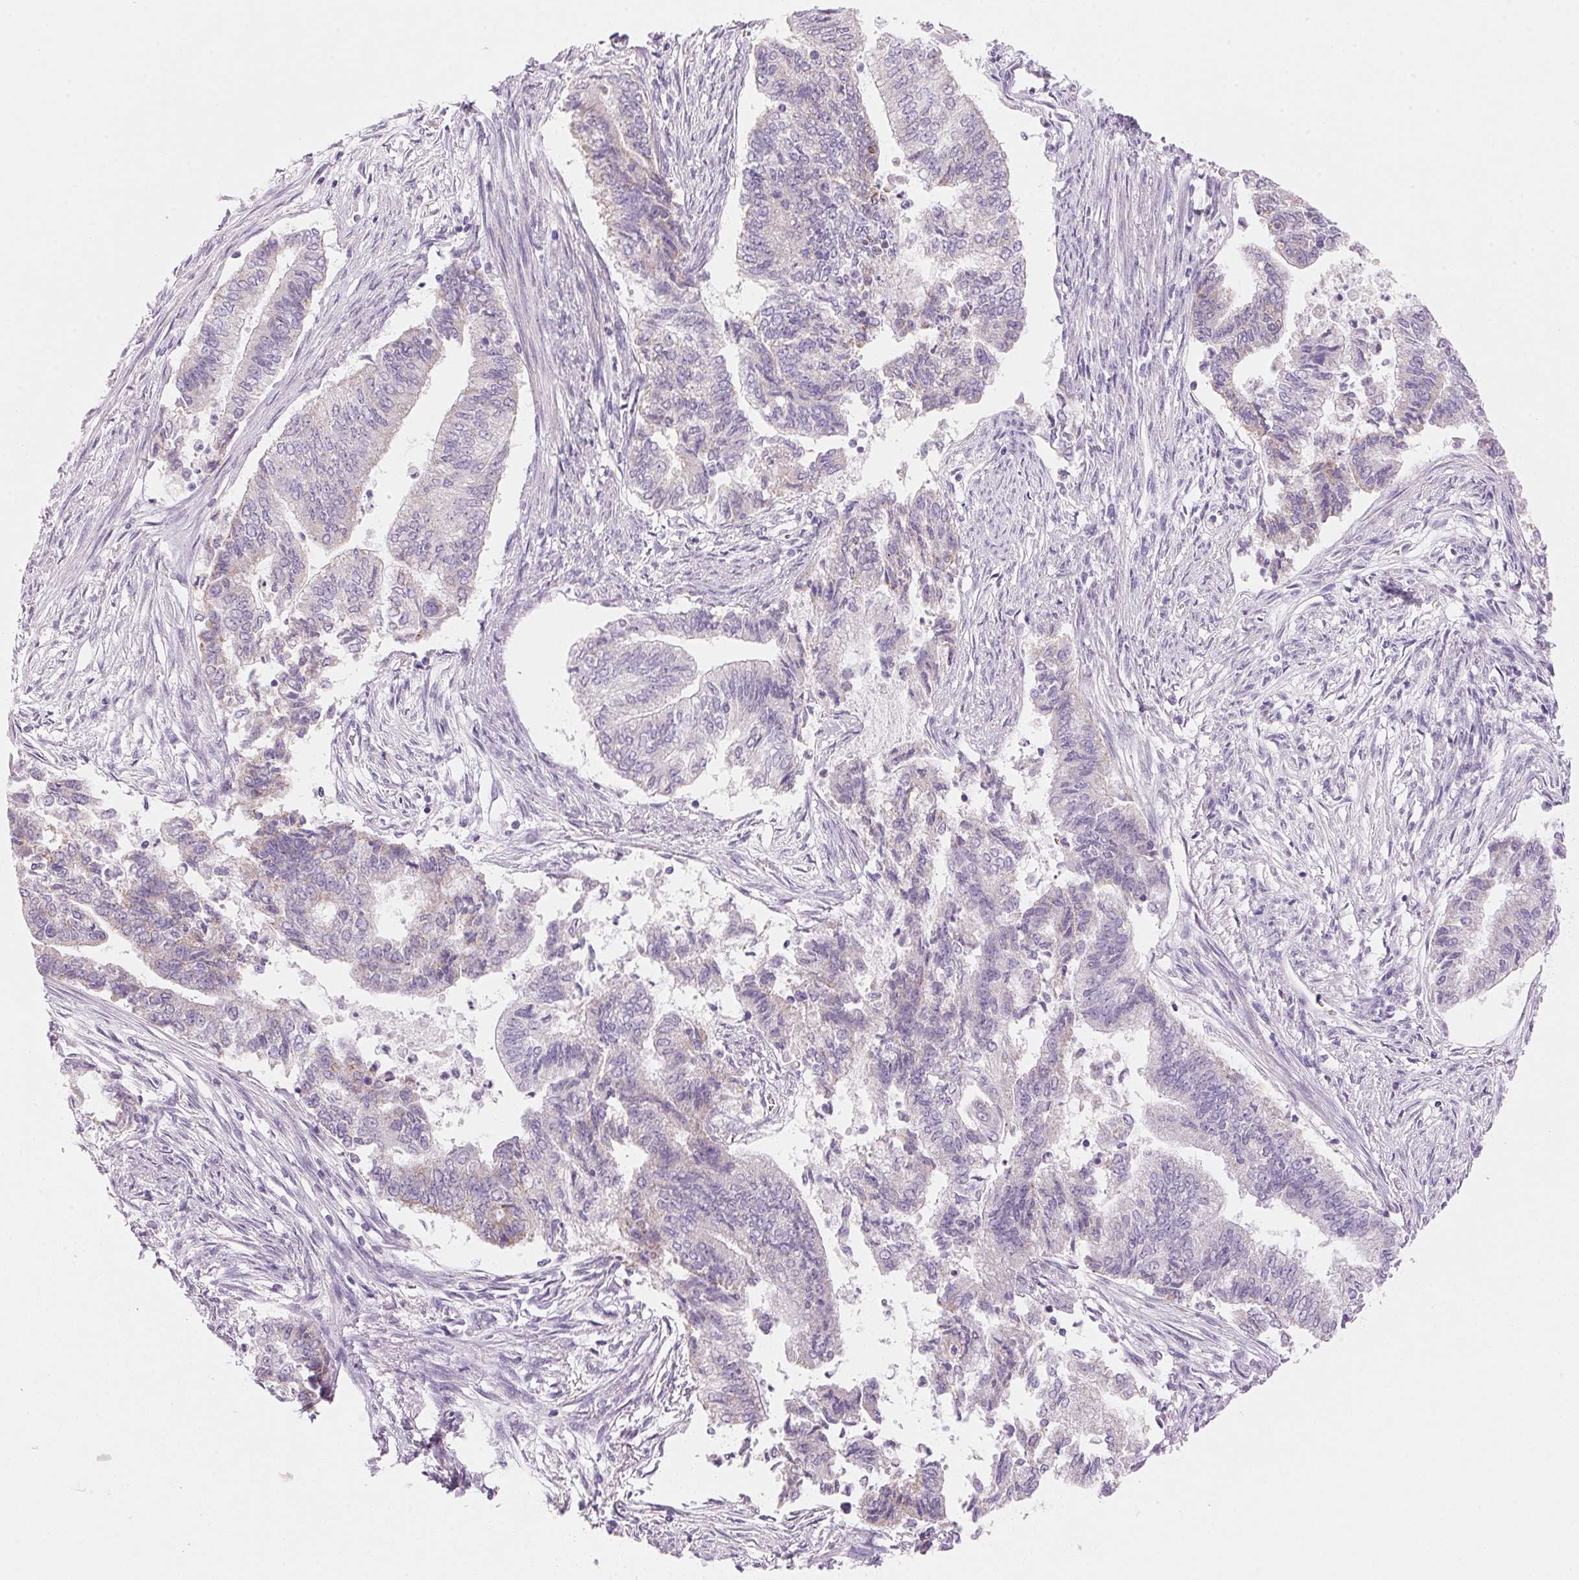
{"staining": {"intensity": "negative", "quantity": "none", "location": "none"}, "tissue": "endometrial cancer", "cell_type": "Tumor cells", "image_type": "cancer", "snomed": [{"axis": "morphology", "description": "Adenocarcinoma, NOS"}, {"axis": "topography", "description": "Endometrium"}], "caption": "High magnification brightfield microscopy of endometrial adenocarcinoma stained with DAB (3,3'-diaminobenzidine) (brown) and counterstained with hematoxylin (blue): tumor cells show no significant positivity.", "gene": "CYP11B1", "patient": {"sex": "female", "age": 65}}